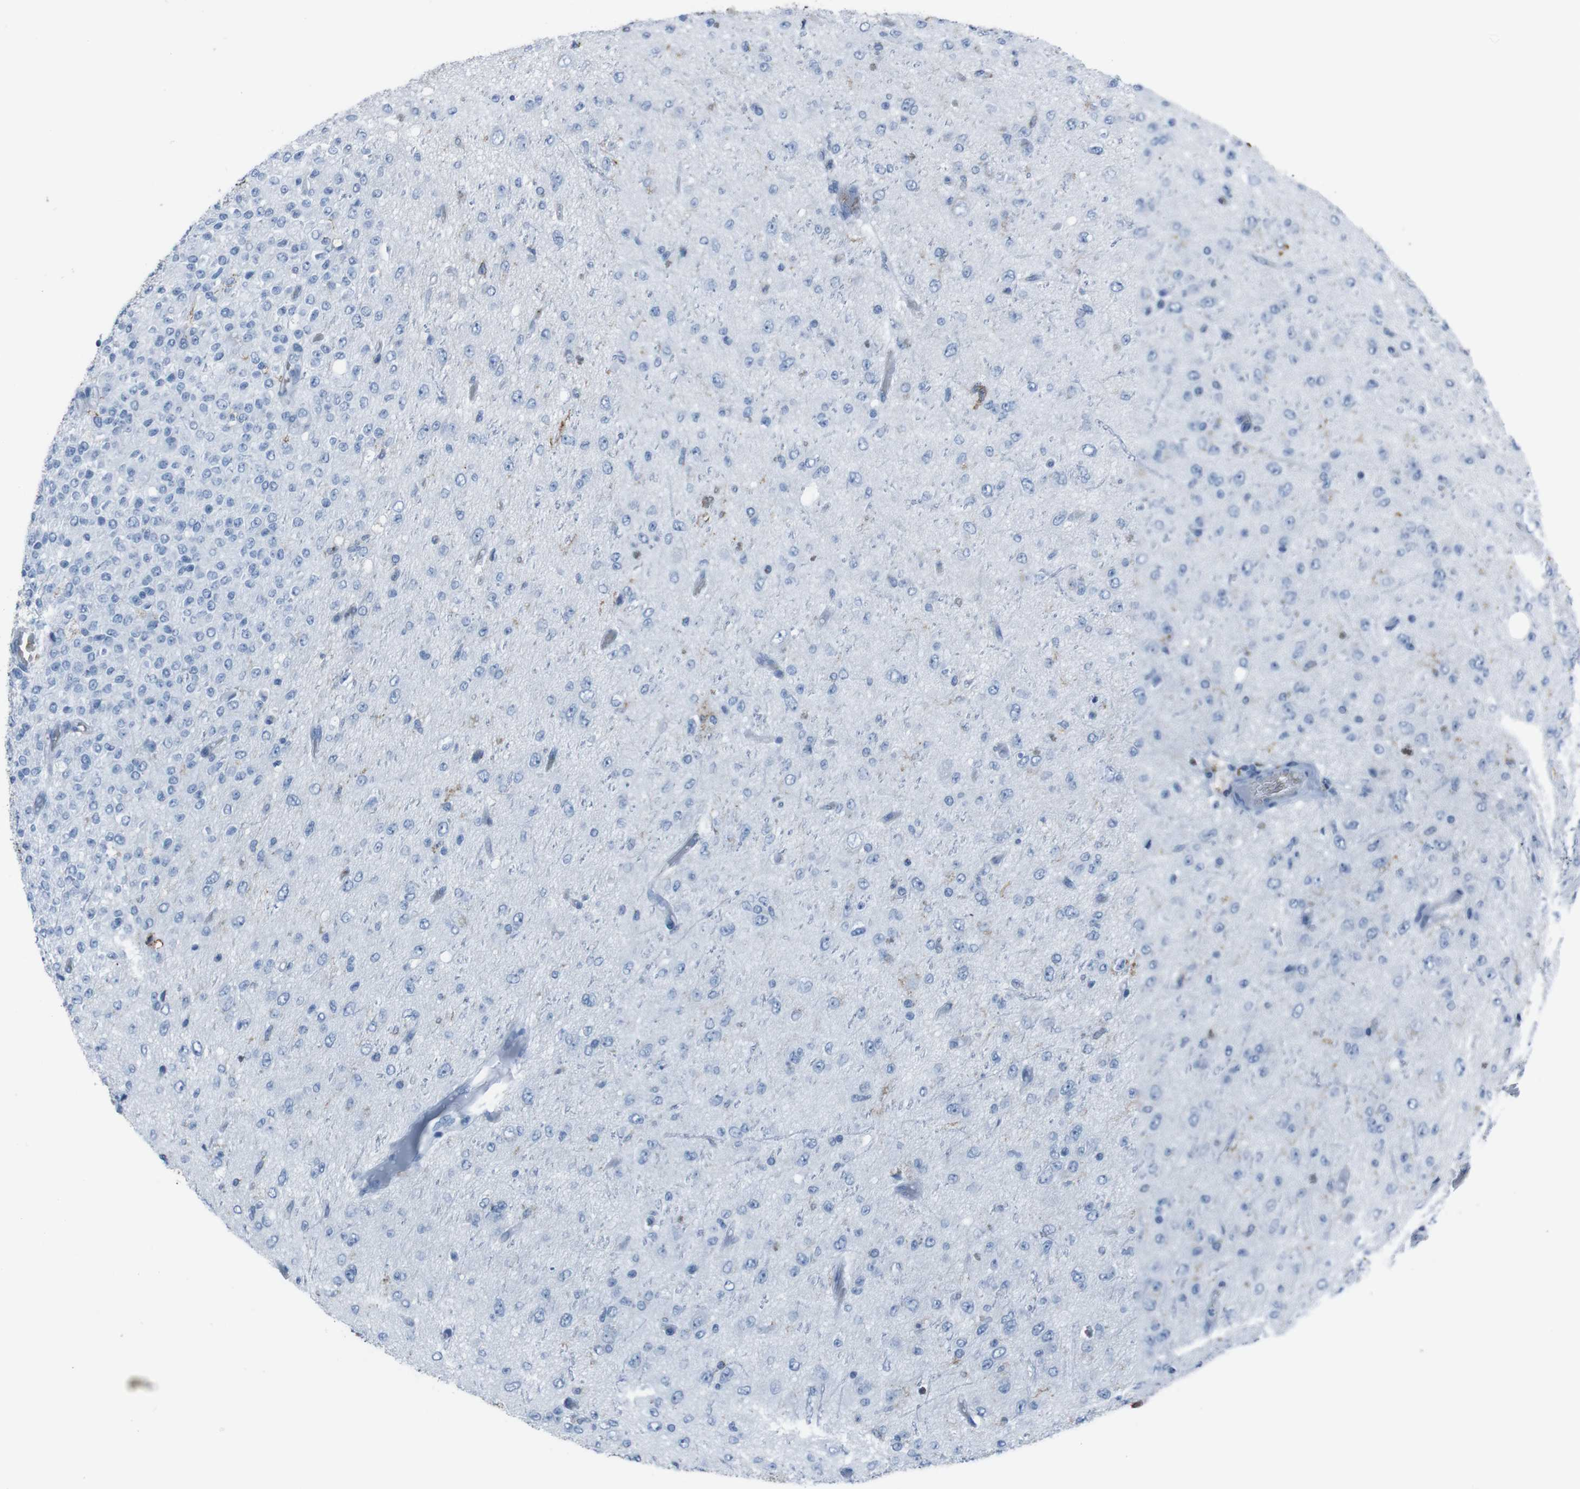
{"staining": {"intensity": "negative", "quantity": "none", "location": "none"}, "tissue": "glioma", "cell_type": "Tumor cells", "image_type": "cancer", "snomed": [{"axis": "morphology", "description": "Glioma, malignant, High grade"}, {"axis": "topography", "description": "pancreas cauda"}], "caption": "High magnification brightfield microscopy of glioma stained with DAB (3,3'-diaminobenzidine) (brown) and counterstained with hematoxylin (blue): tumor cells show no significant staining.", "gene": "ST6GAL1", "patient": {"sex": "male", "age": 60}}